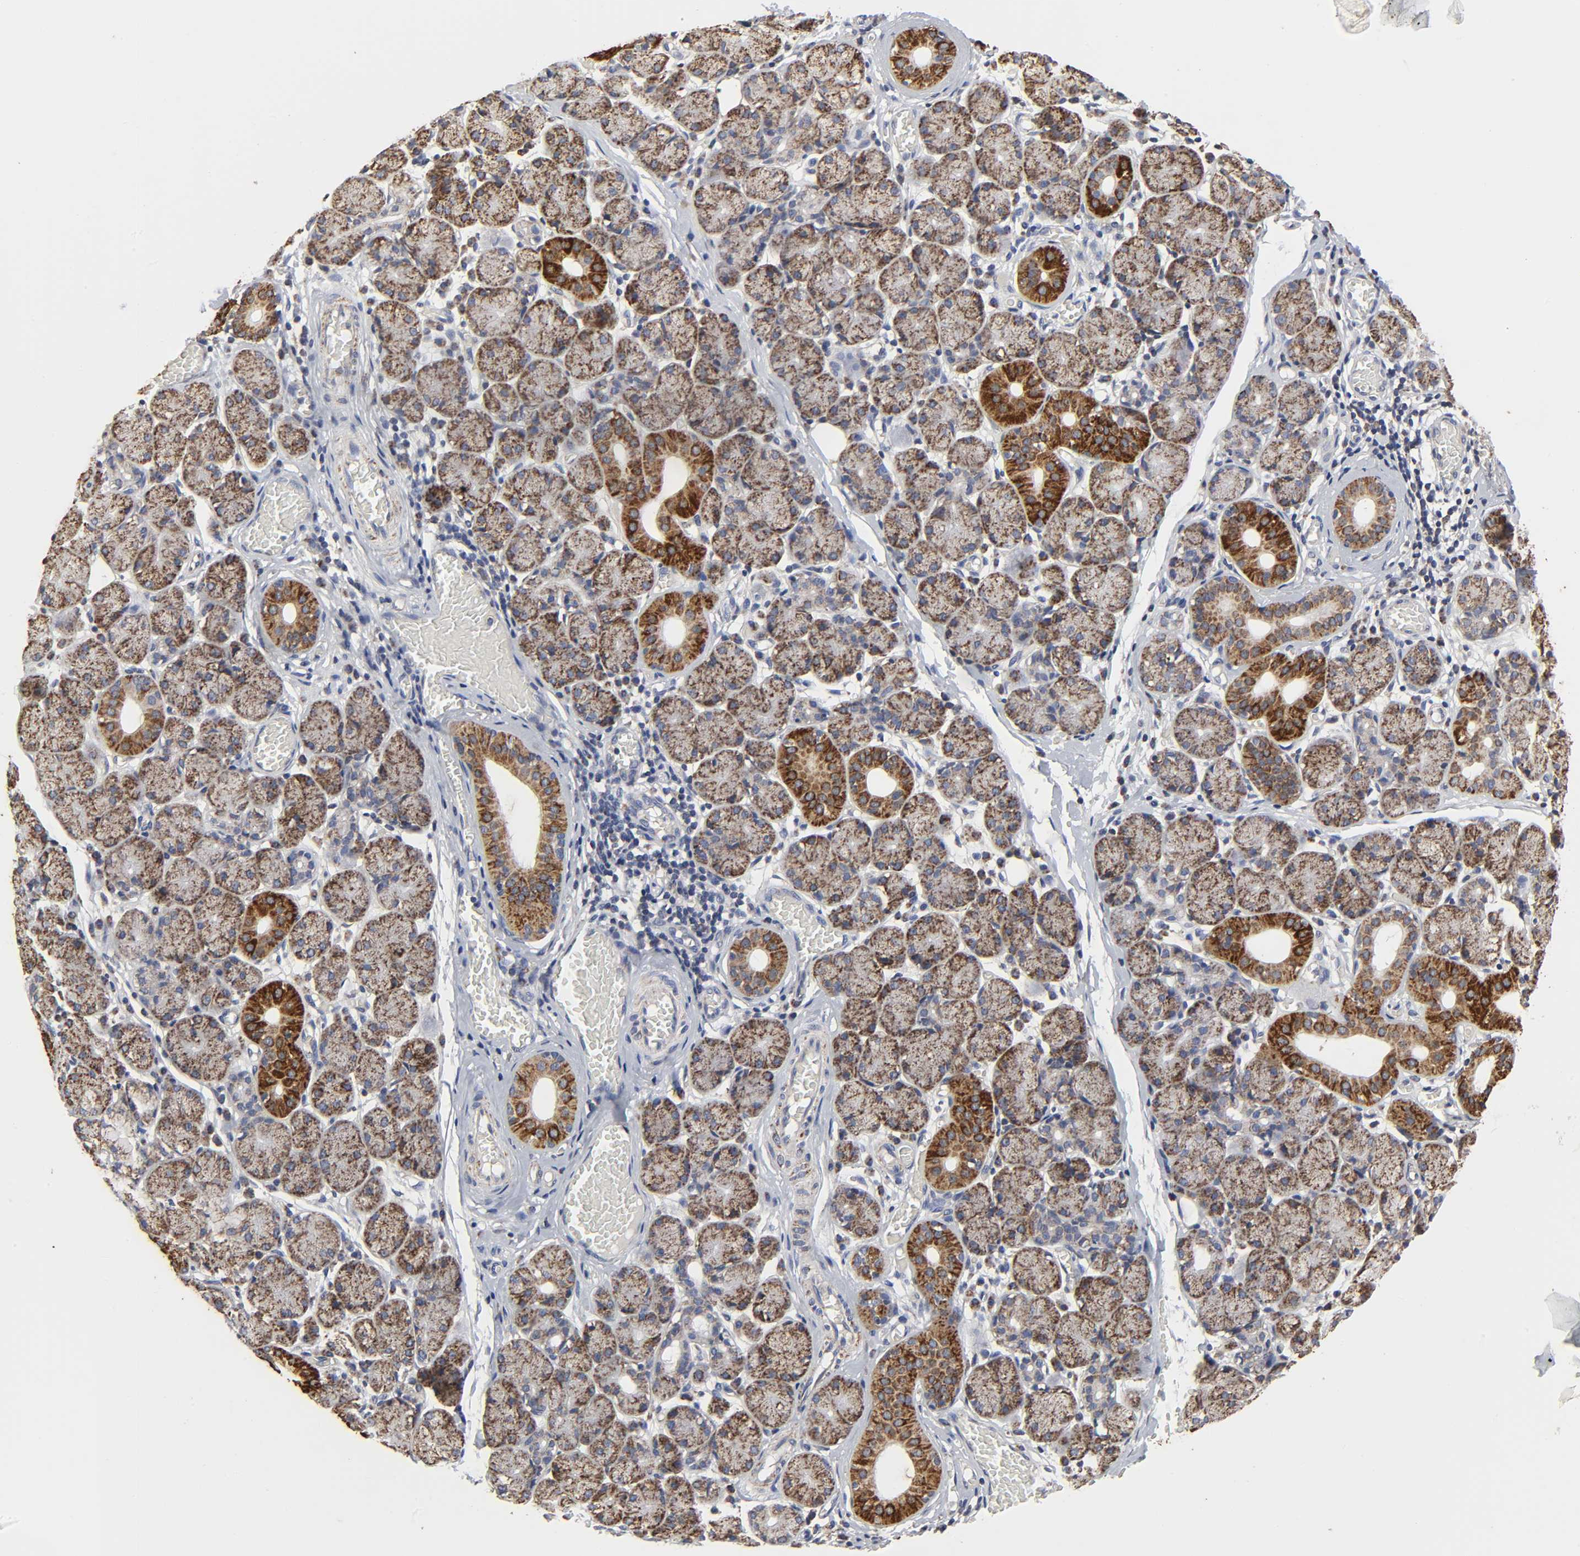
{"staining": {"intensity": "strong", "quantity": ">75%", "location": "cytoplasmic/membranous"}, "tissue": "salivary gland", "cell_type": "Glandular cells", "image_type": "normal", "snomed": [{"axis": "morphology", "description": "Normal tissue, NOS"}, {"axis": "topography", "description": "Salivary gland"}], "caption": "Salivary gland stained for a protein (brown) shows strong cytoplasmic/membranous positive positivity in about >75% of glandular cells.", "gene": "COX6B1", "patient": {"sex": "female", "age": 24}}